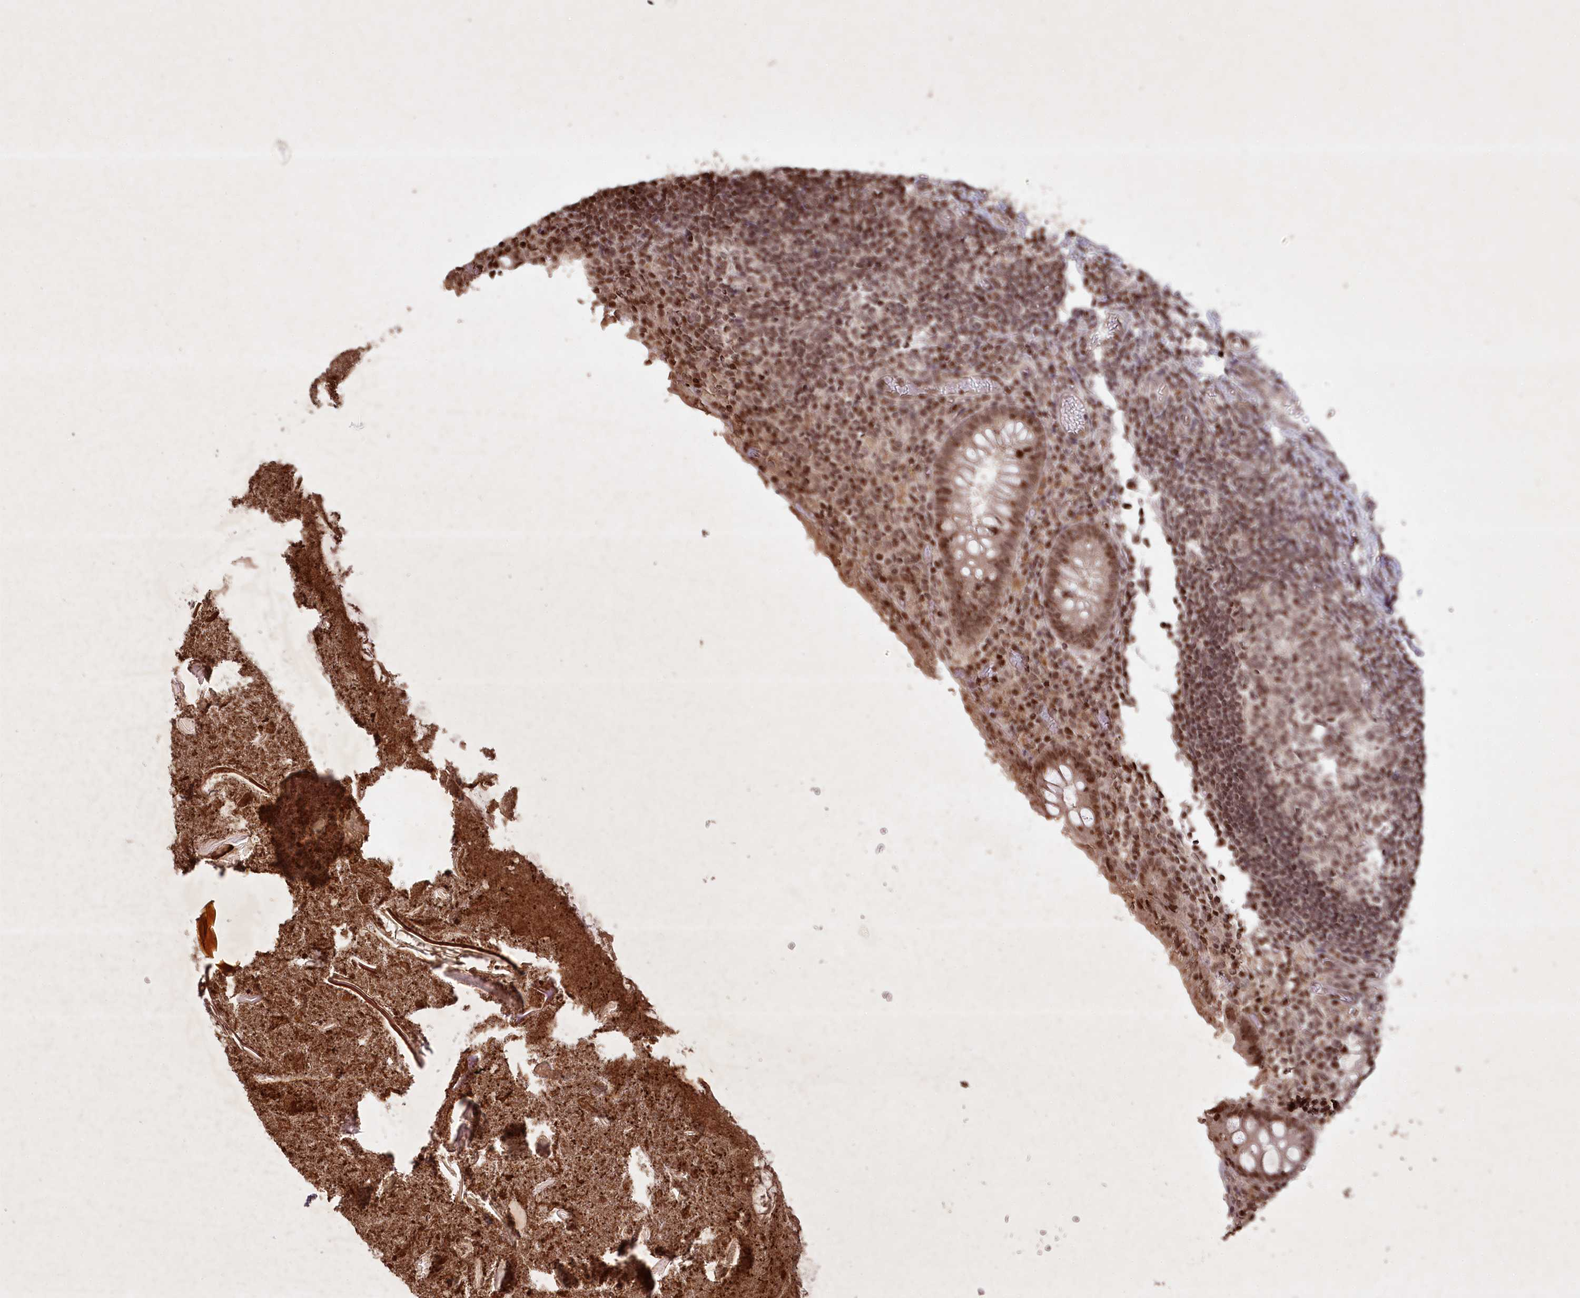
{"staining": {"intensity": "strong", "quantity": ">75%", "location": "nuclear"}, "tissue": "appendix", "cell_type": "Glandular cells", "image_type": "normal", "snomed": [{"axis": "morphology", "description": "Normal tissue, NOS"}, {"axis": "topography", "description": "Appendix"}], "caption": "A photomicrograph showing strong nuclear positivity in approximately >75% of glandular cells in normal appendix, as visualized by brown immunohistochemical staining.", "gene": "CCSER2", "patient": {"sex": "female", "age": 17}}